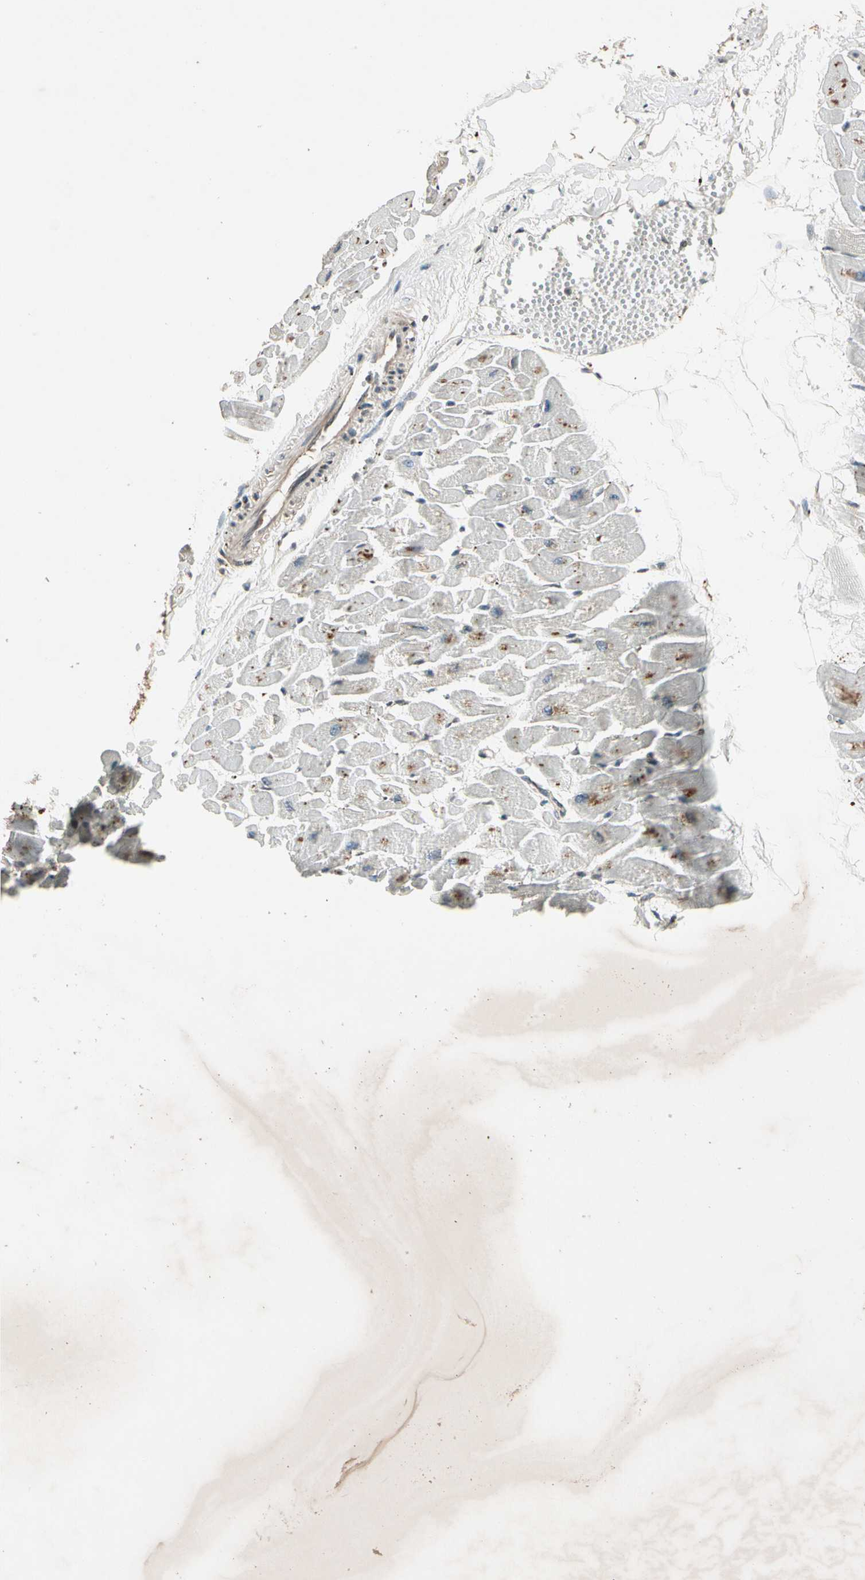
{"staining": {"intensity": "weak", "quantity": "25%-75%", "location": "cytoplasmic/membranous"}, "tissue": "heart muscle", "cell_type": "Cardiomyocytes", "image_type": "normal", "snomed": [{"axis": "morphology", "description": "Normal tissue, NOS"}, {"axis": "topography", "description": "Heart"}], "caption": "Immunohistochemistry (IHC) (DAB (3,3'-diaminobenzidine)) staining of normal heart muscle reveals weak cytoplasmic/membranous protein positivity in approximately 25%-75% of cardiomyocytes. (Stains: DAB in brown, nuclei in blue, Microscopy: brightfield microscopy at high magnification).", "gene": "ROCK2", "patient": {"sex": "female", "age": 19}}